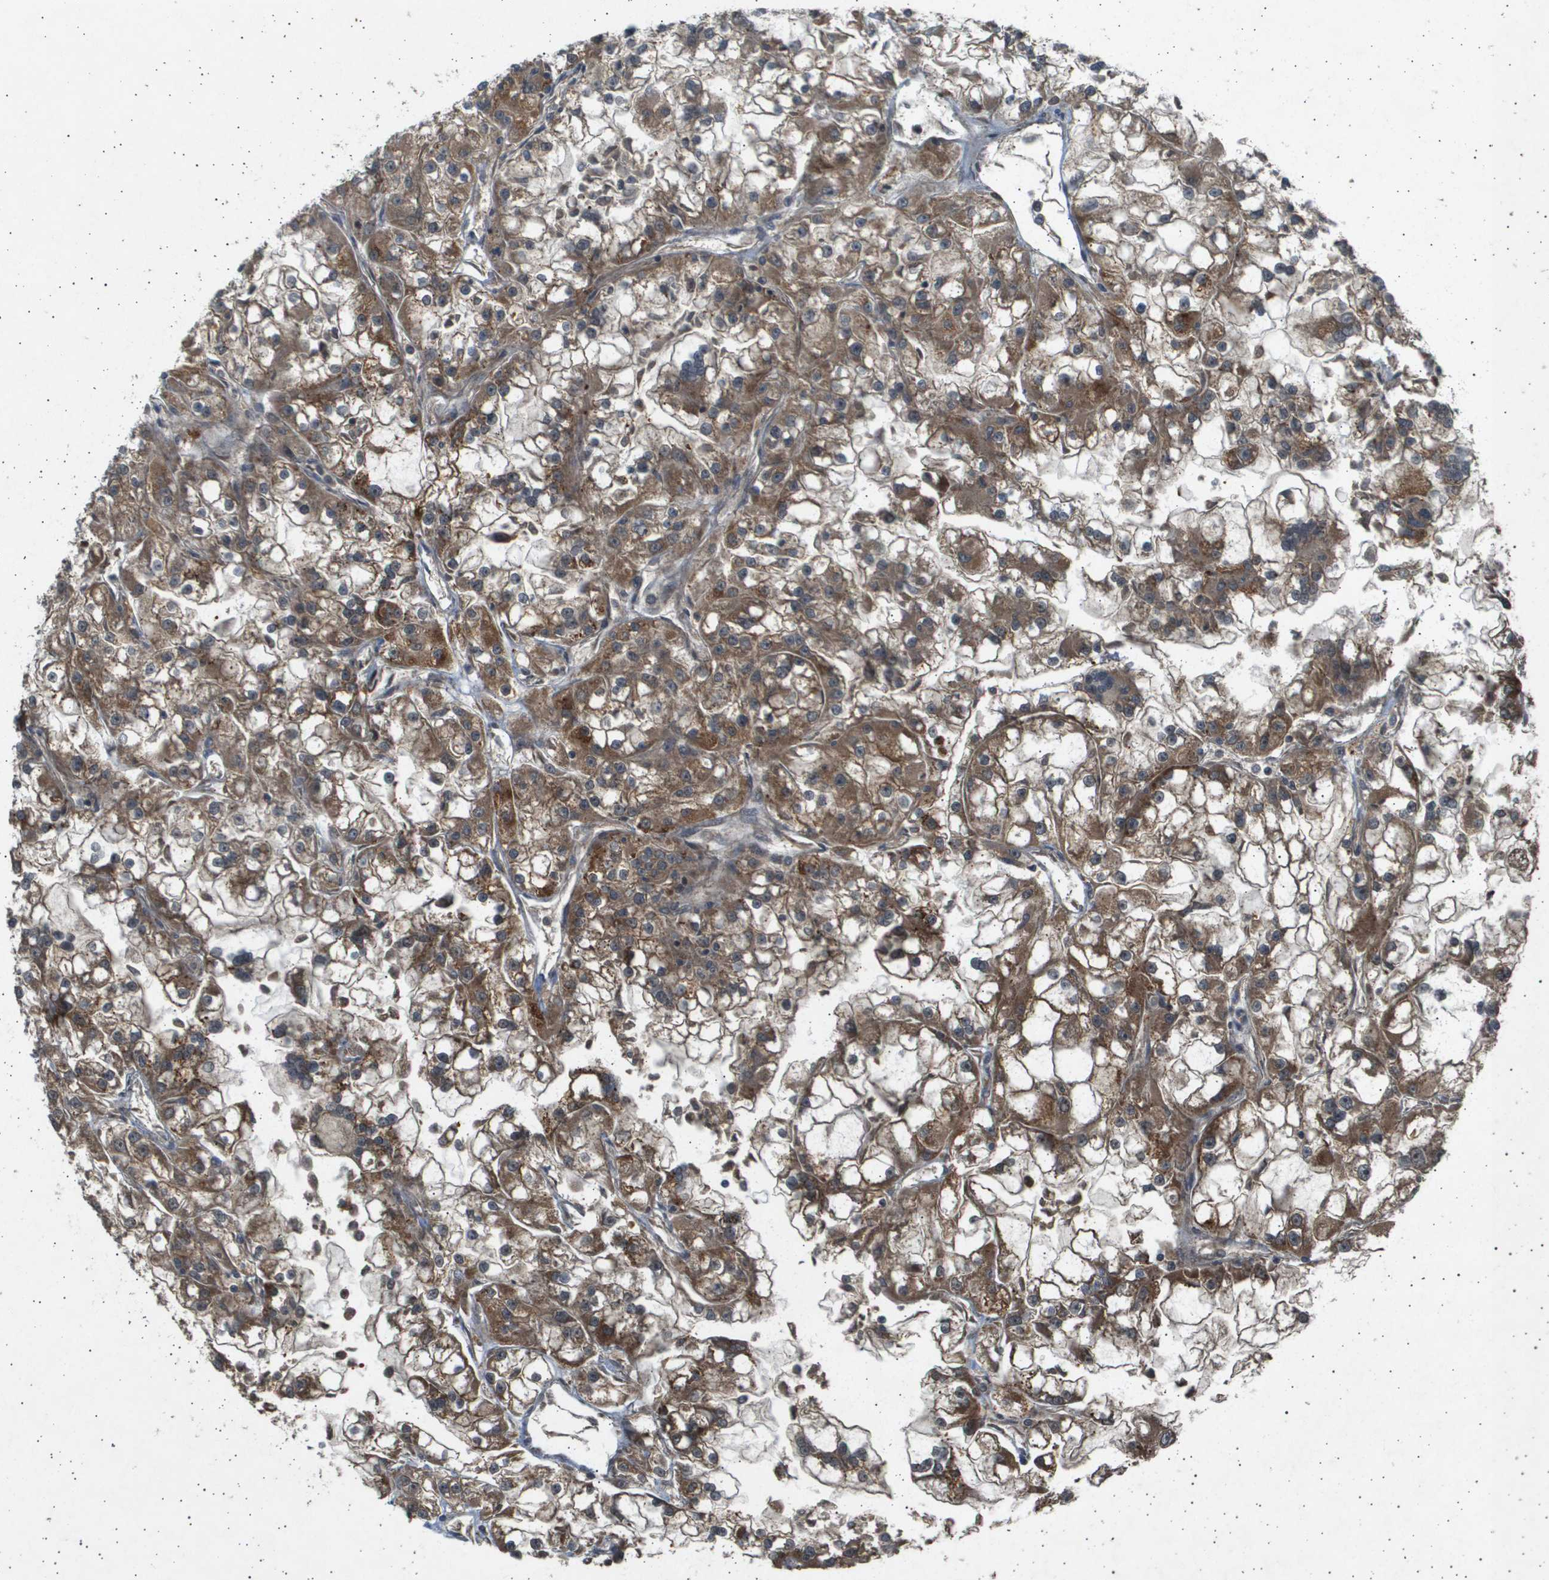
{"staining": {"intensity": "moderate", "quantity": ">75%", "location": "cytoplasmic/membranous"}, "tissue": "renal cancer", "cell_type": "Tumor cells", "image_type": "cancer", "snomed": [{"axis": "morphology", "description": "Adenocarcinoma, NOS"}, {"axis": "topography", "description": "Kidney"}], "caption": "Renal cancer (adenocarcinoma) stained with immunohistochemistry reveals moderate cytoplasmic/membranous expression in approximately >75% of tumor cells. The staining was performed using DAB, with brown indicating positive protein expression. Nuclei are stained blue with hematoxylin.", "gene": "TNRC6A", "patient": {"sex": "female", "age": 52}}